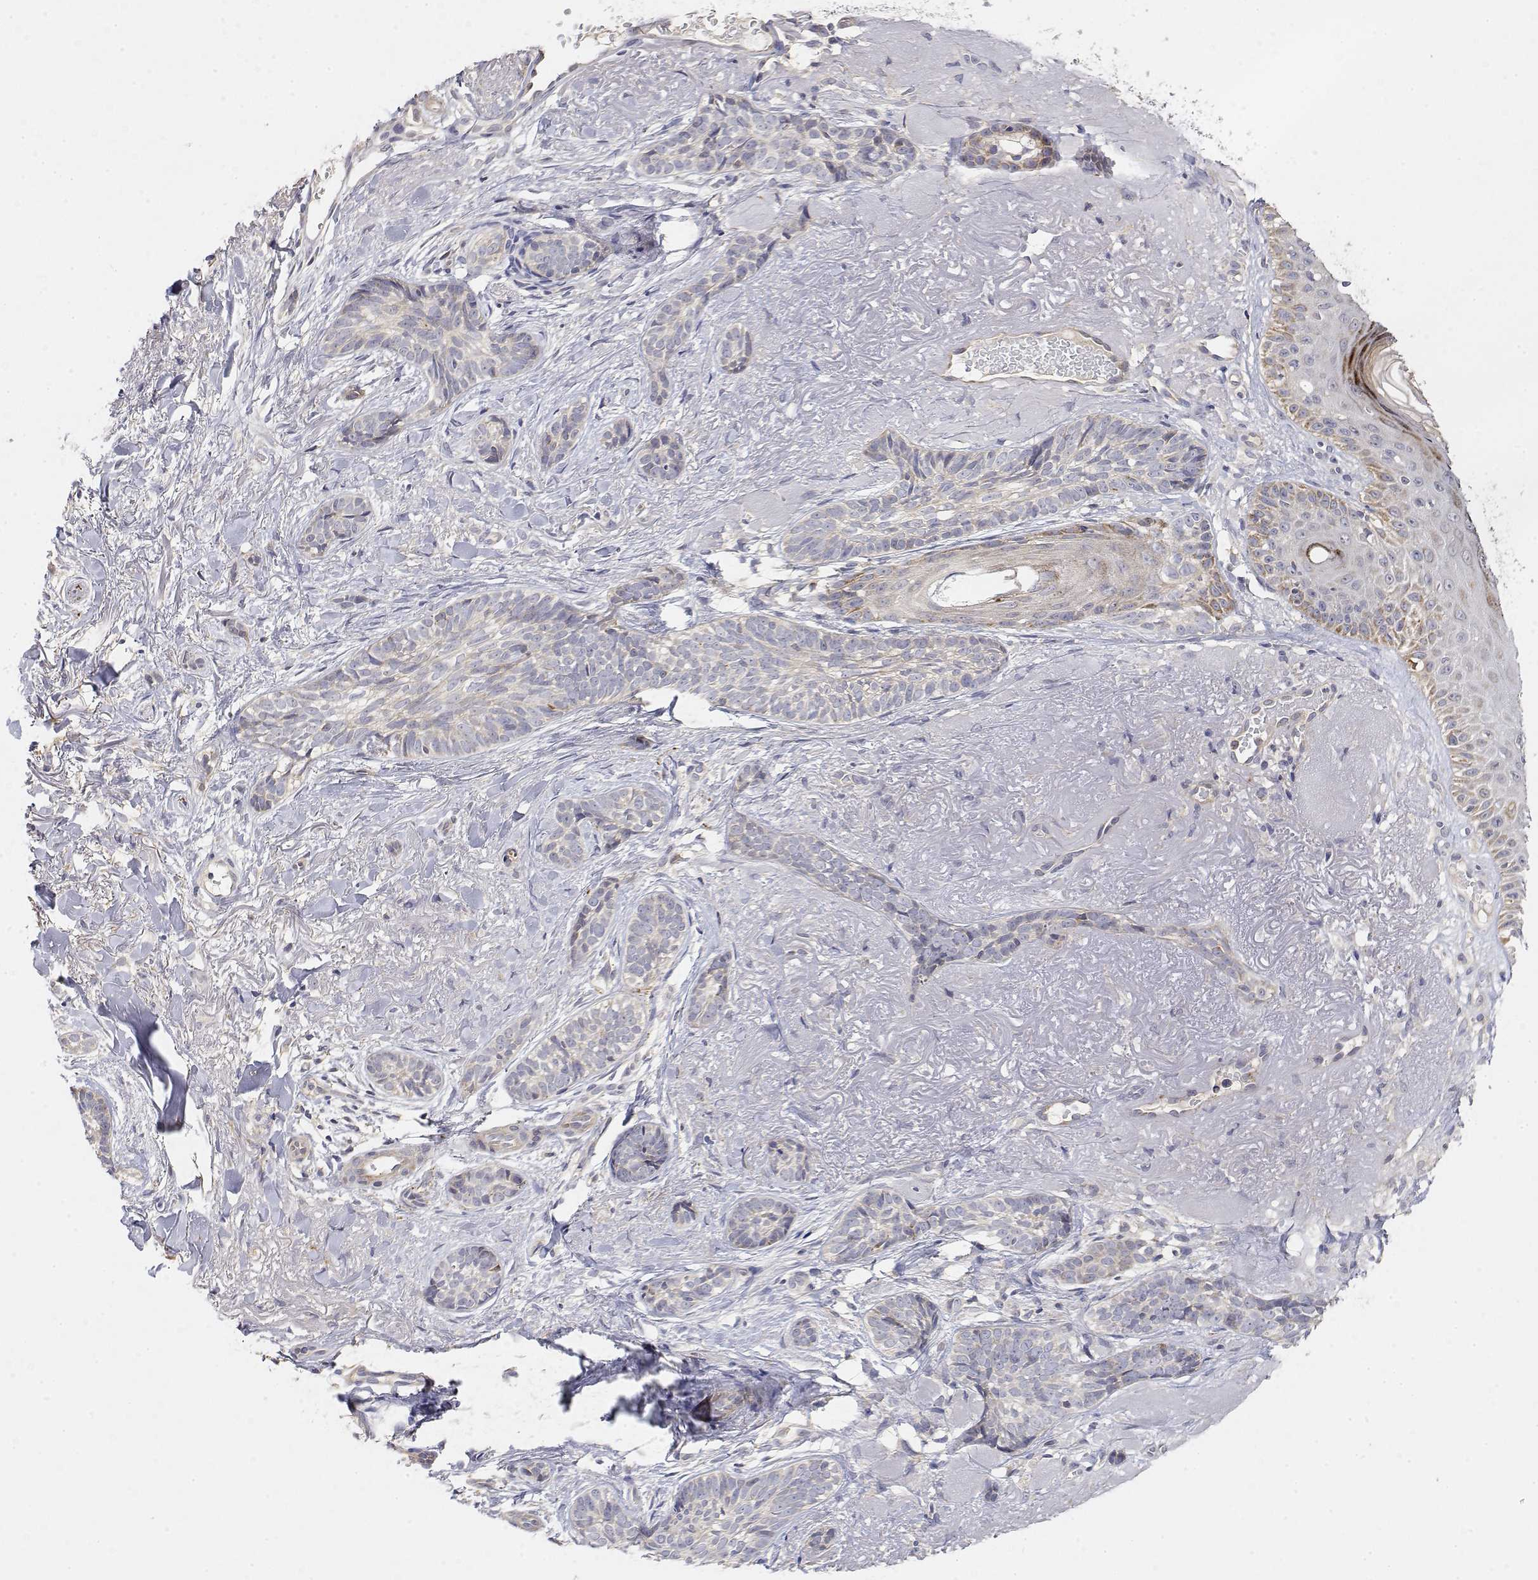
{"staining": {"intensity": "negative", "quantity": "none", "location": "none"}, "tissue": "skin cancer", "cell_type": "Tumor cells", "image_type": "cancer", "snomed": [{"axis": "morphology", "description": "Basal cell carcinoma"}, {"axis": "morphology", "description": "BCC, high aggressive"}, {"axis": "topography", "description": "Skin"}], "caption": "Immunohistochemistry (IHC) image of neoplastic tissue: human skin bcc,  high aggressive stained with DAB reveals no significant protein positivity in tumor cells.", "gene": "LONRF3", "patient": {"sex": "female", "age": 79}}